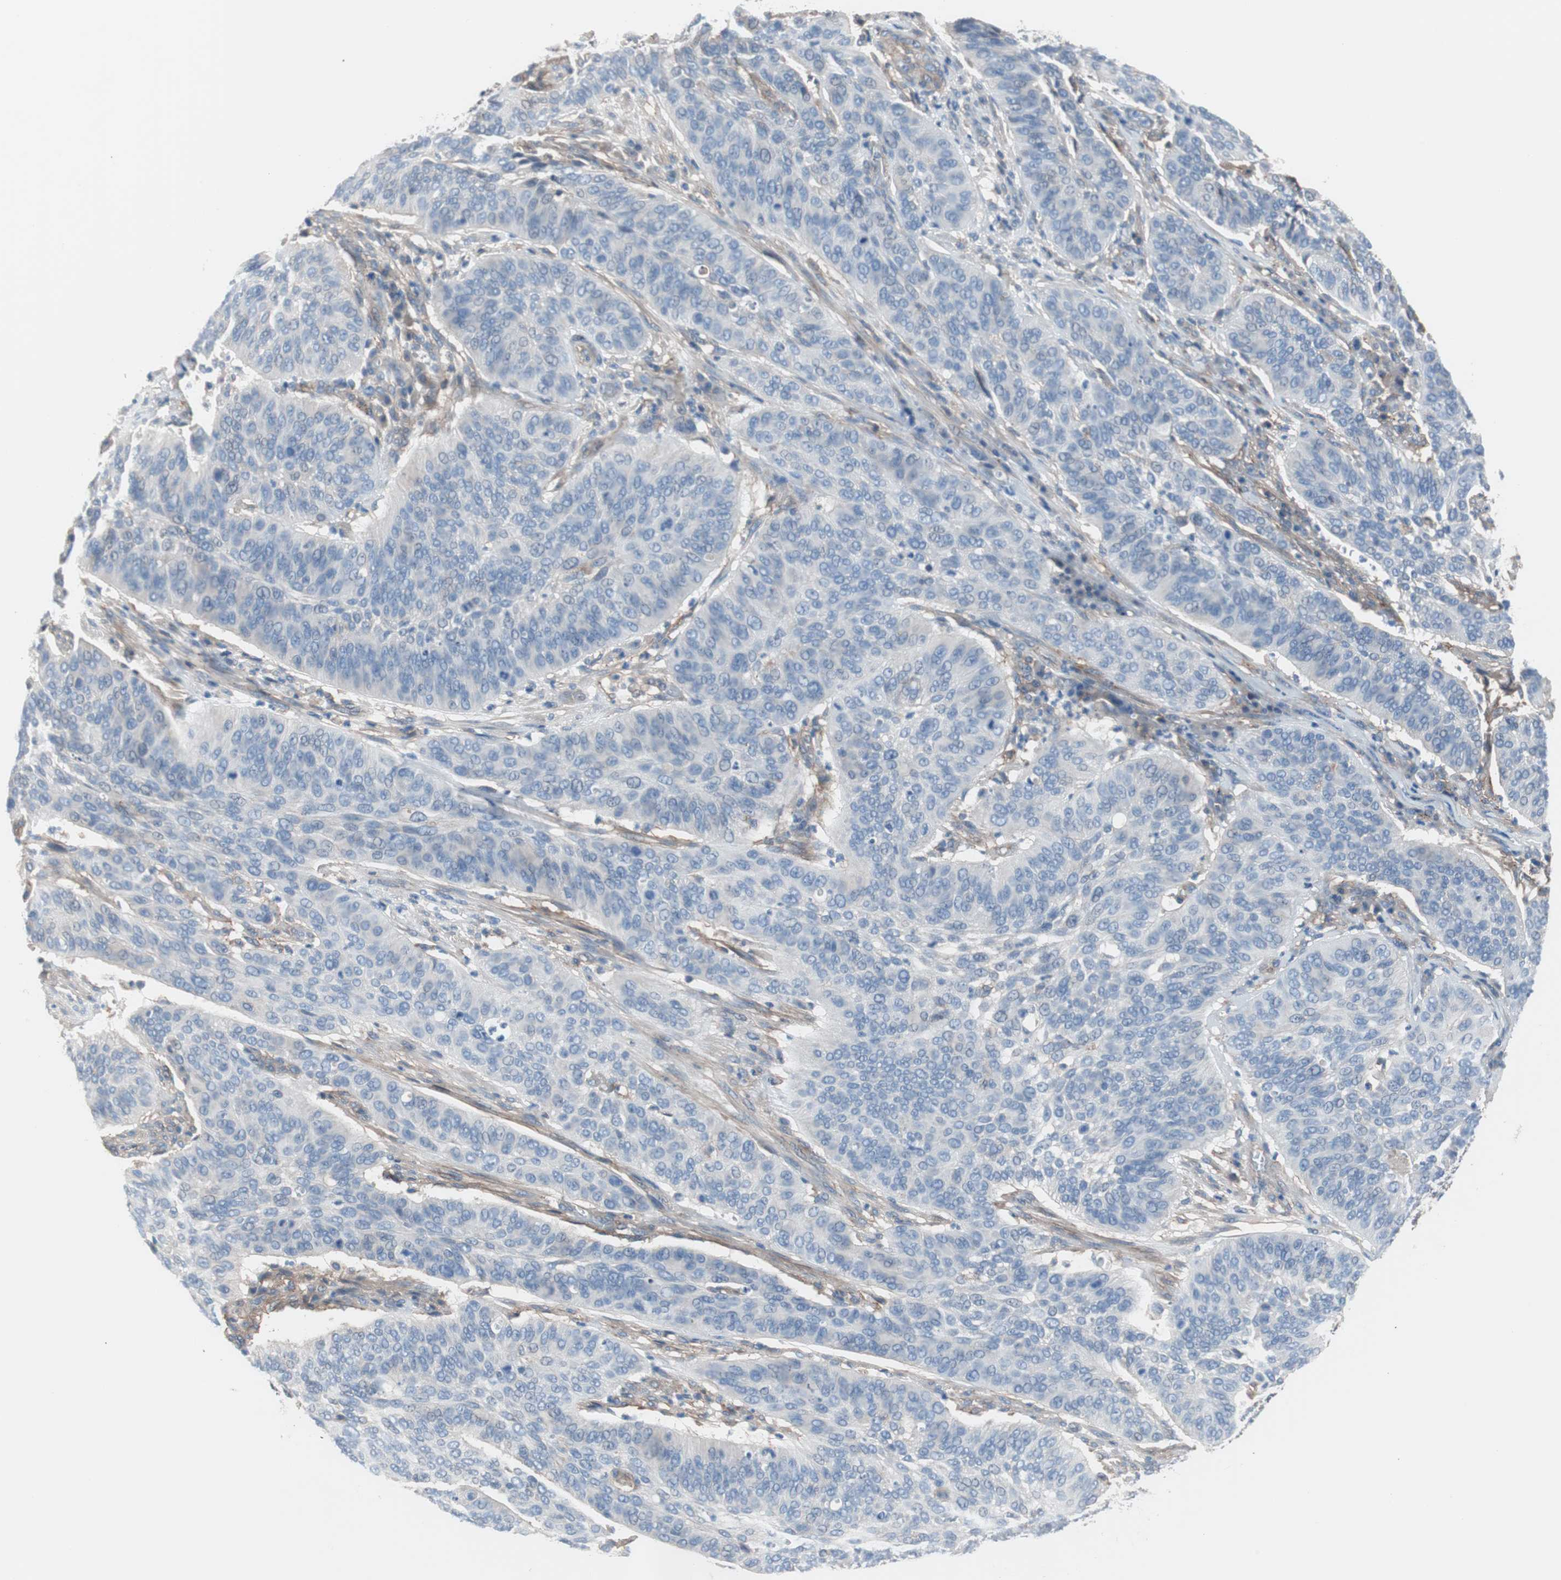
{"staining": {"intensity": "negative", "quantity": "none", "location": "none"}, "tissue": "cervical cancer", "cell_type": "Tumor cells", "image_type": "cancer", "snomed": [{"axis": "morphology", "description": "Squamous cell carcinoma, NOS"}, {"axis": "topography", "description": "Cervix"}], "caption": "Tumor cells show no significant positivity in cervical cancer (squamous cell carcinoma).", "gene": "CD81", "patient": {"sex": "female", "age": 39}}